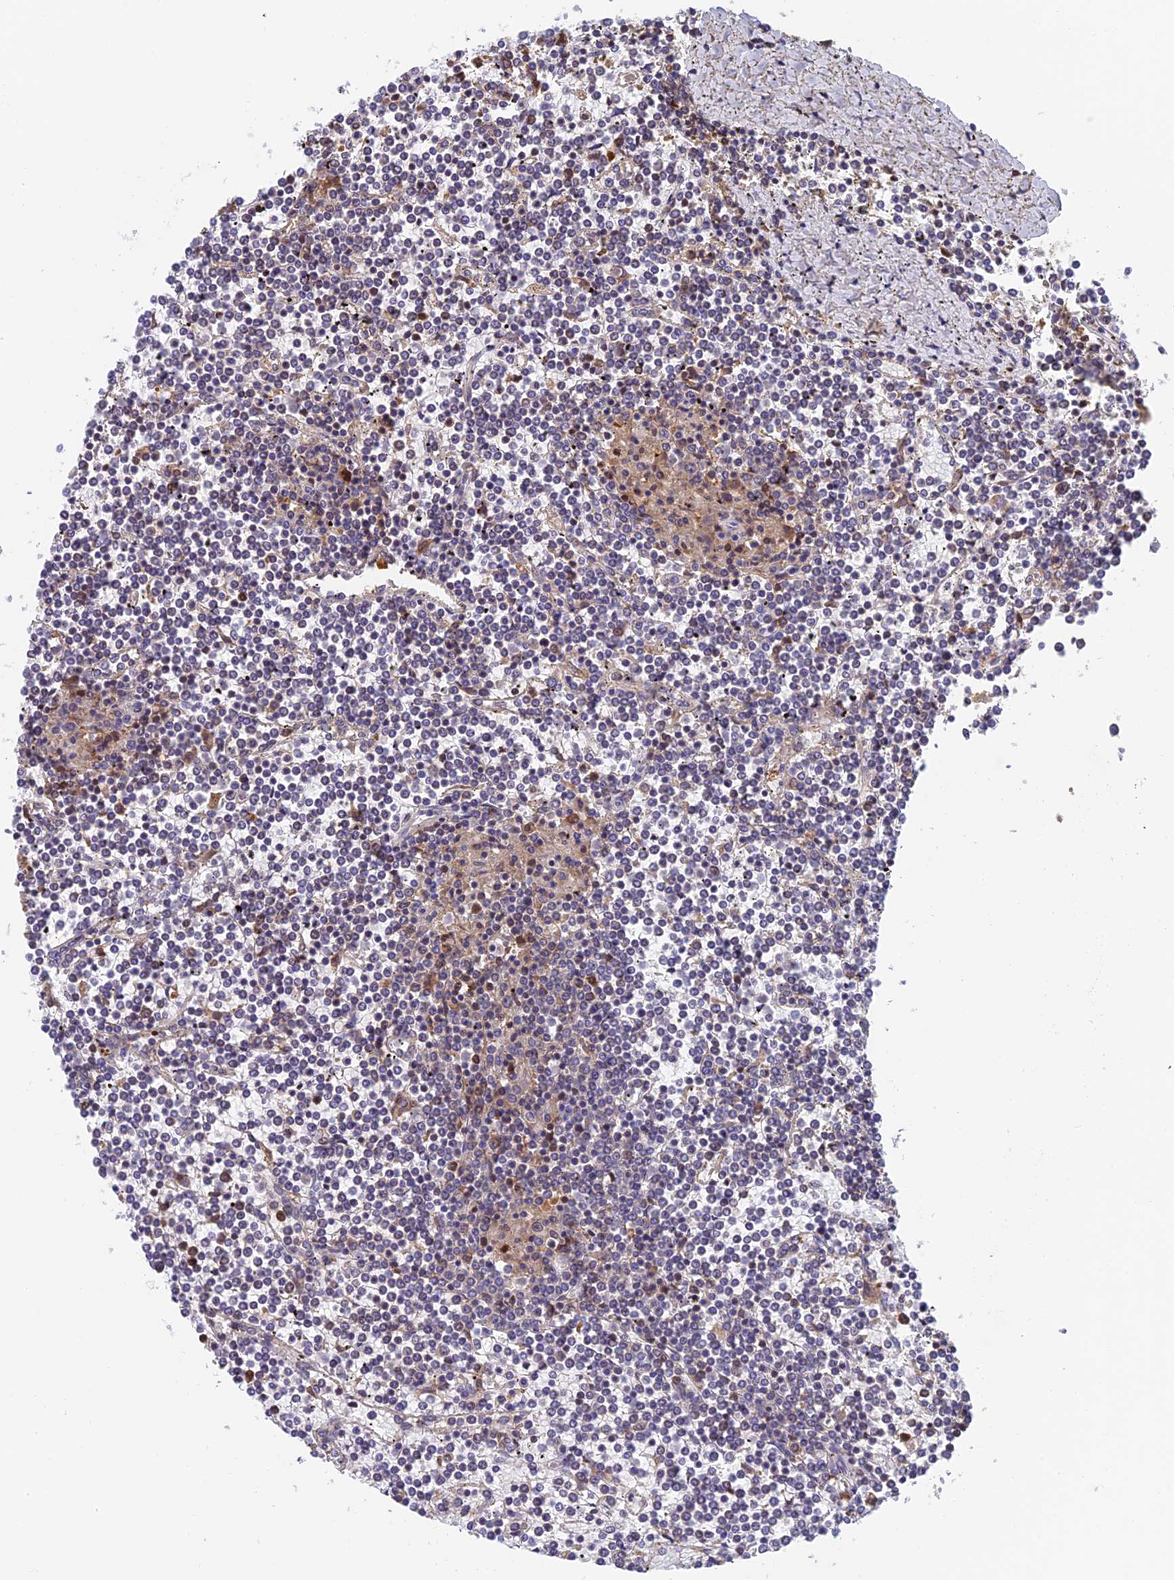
{"staining": {"intensity": "negative", "quantity": "none", "location": "none"}, "tissue": "lymphoma", "cell_type": "Tumor cells", "image_type": "cancer", "snomed": [{"axis": "morphology", "description": "Malignant lymphoma, non-Hodgkin's type, Low grade"}, {"axis": "topography", "description": "Spleen"}], "caption": "IHC of human lymphoma displays no staining in tumor cells. (IHC, brightfield microscopy, high magnification).", "gene": "IPO5", "patient": {"sex": "female", "age": 19}}